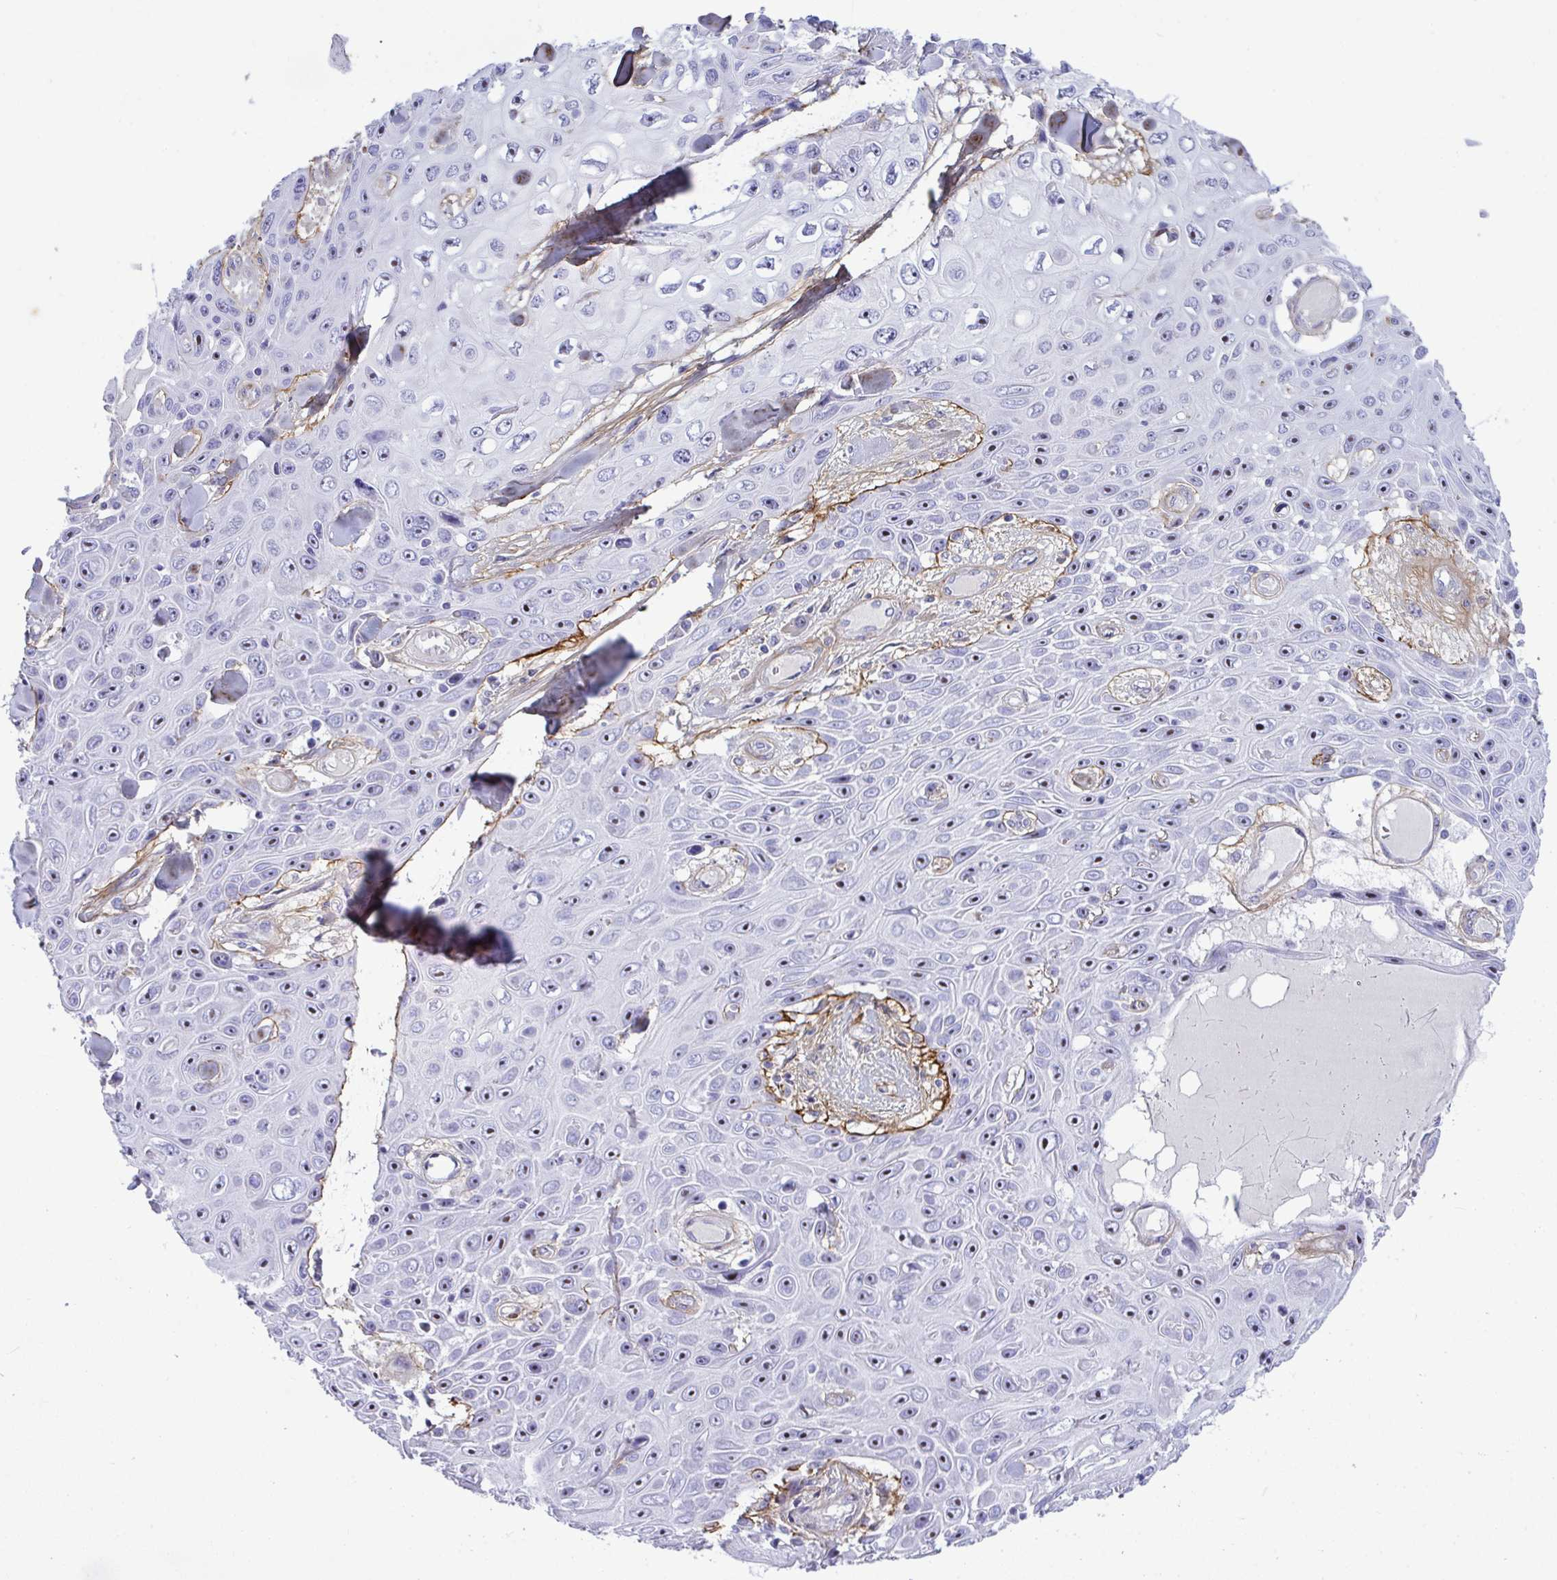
{"staining": {"intensity": "moderate", "quantity": "<25%", "location": "nuclear"}, "tissue": "skin cancer", "cell_type": "Tumor cells", "image_type": "cancer", "snomed": [{"axis": "morphology", "description": "Squamous cell carcinoma, NOS"}, {"axis": "topography", "description": "Skin"}], "caption": "Immunohistochemistry histopathology image of skin squamous cell carcinoma stained for a protein (brown), which shows low levels of moderate nuclear expression in about <25% of tumor cells.", "gene": "LHFPL6", "patient": {"sex": "male", "age": 82}}